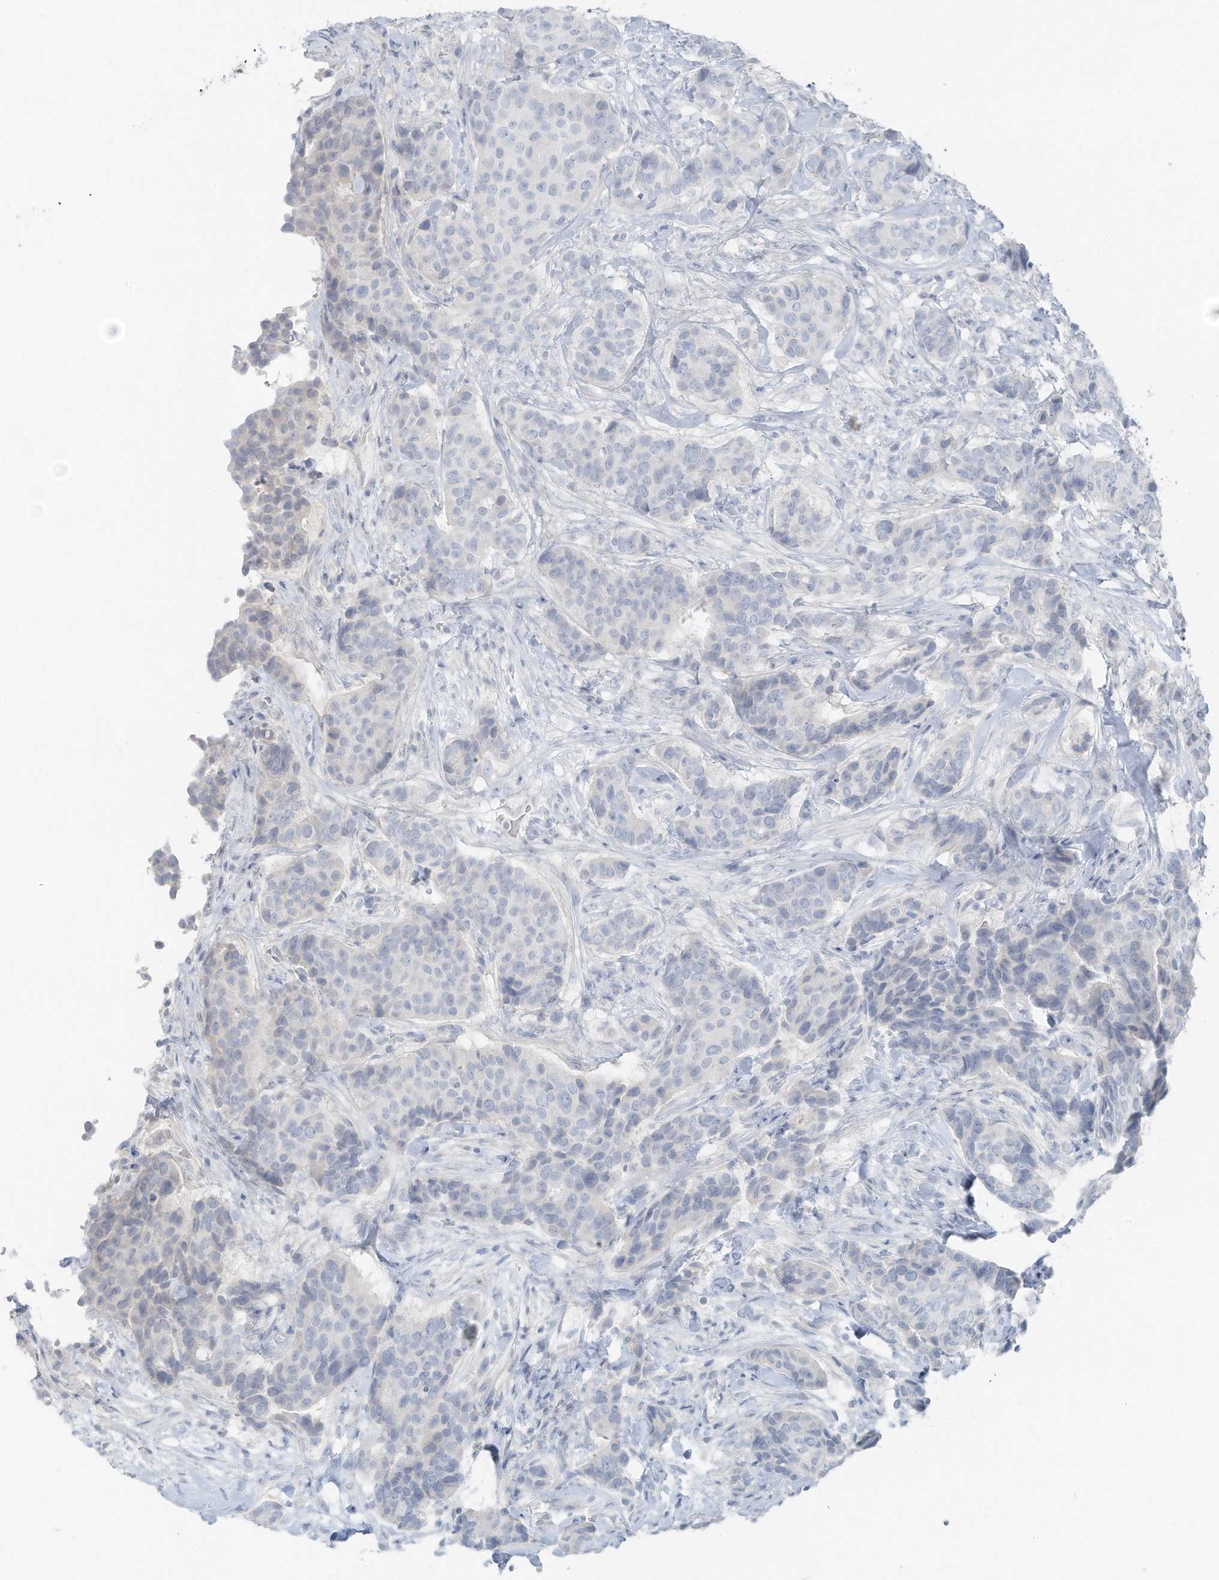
{"staining": {"intensity": "negative", "quantity": "none", "location": "none"}, "tissue": "breast cancer", "cell_type": "Tumor cells", "image_type": "cancer", "snomed": [{"axis": "morphology", "description": "Duct carcinoma"}, {"axis": "topography", "description": "Breast"}], "caption": "Tumor cells show no significant expression in breast cancer.", "gene": "SLC25A43", "patient": {"sex": "female", "age": 75}}